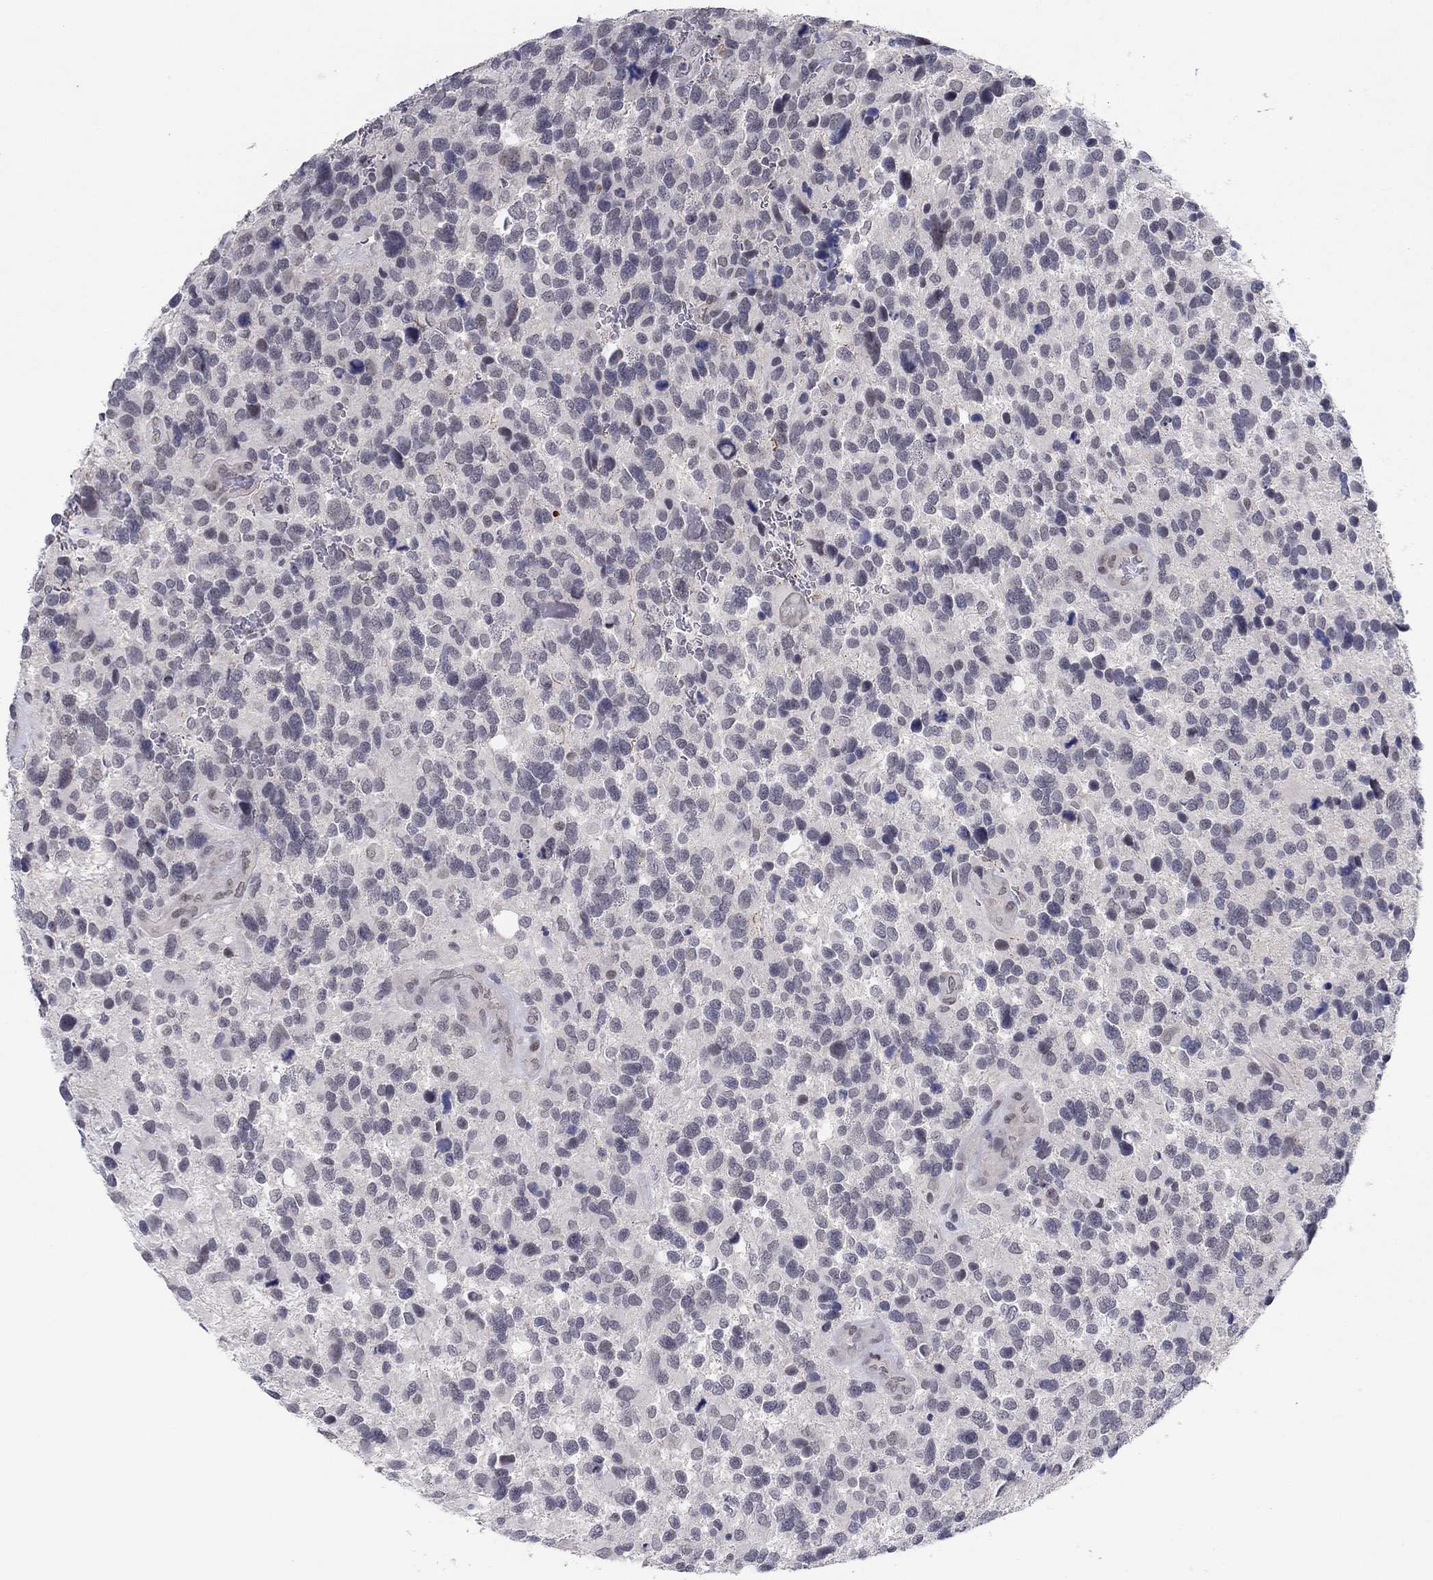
{"staining": {"intensity": "negative", "quantity": "none", "location": "none"}, "tissue": "glioma", "cell_type": "Tumor cells", "image_type": "cancer", "snomed": [{"axis": "morphology", "description": "Glioma, malignant, Low grade"}, {"axis": "topography", "description": "Brain"}], "caption": "Immunohistochemistry (IHC) image of malignant glioma (low-grade) stained for a protein (brown), which reveals no positivity in tumor cells.", "gene": "SLC22A2", "patient": {"sex": "female", "age": 32}}